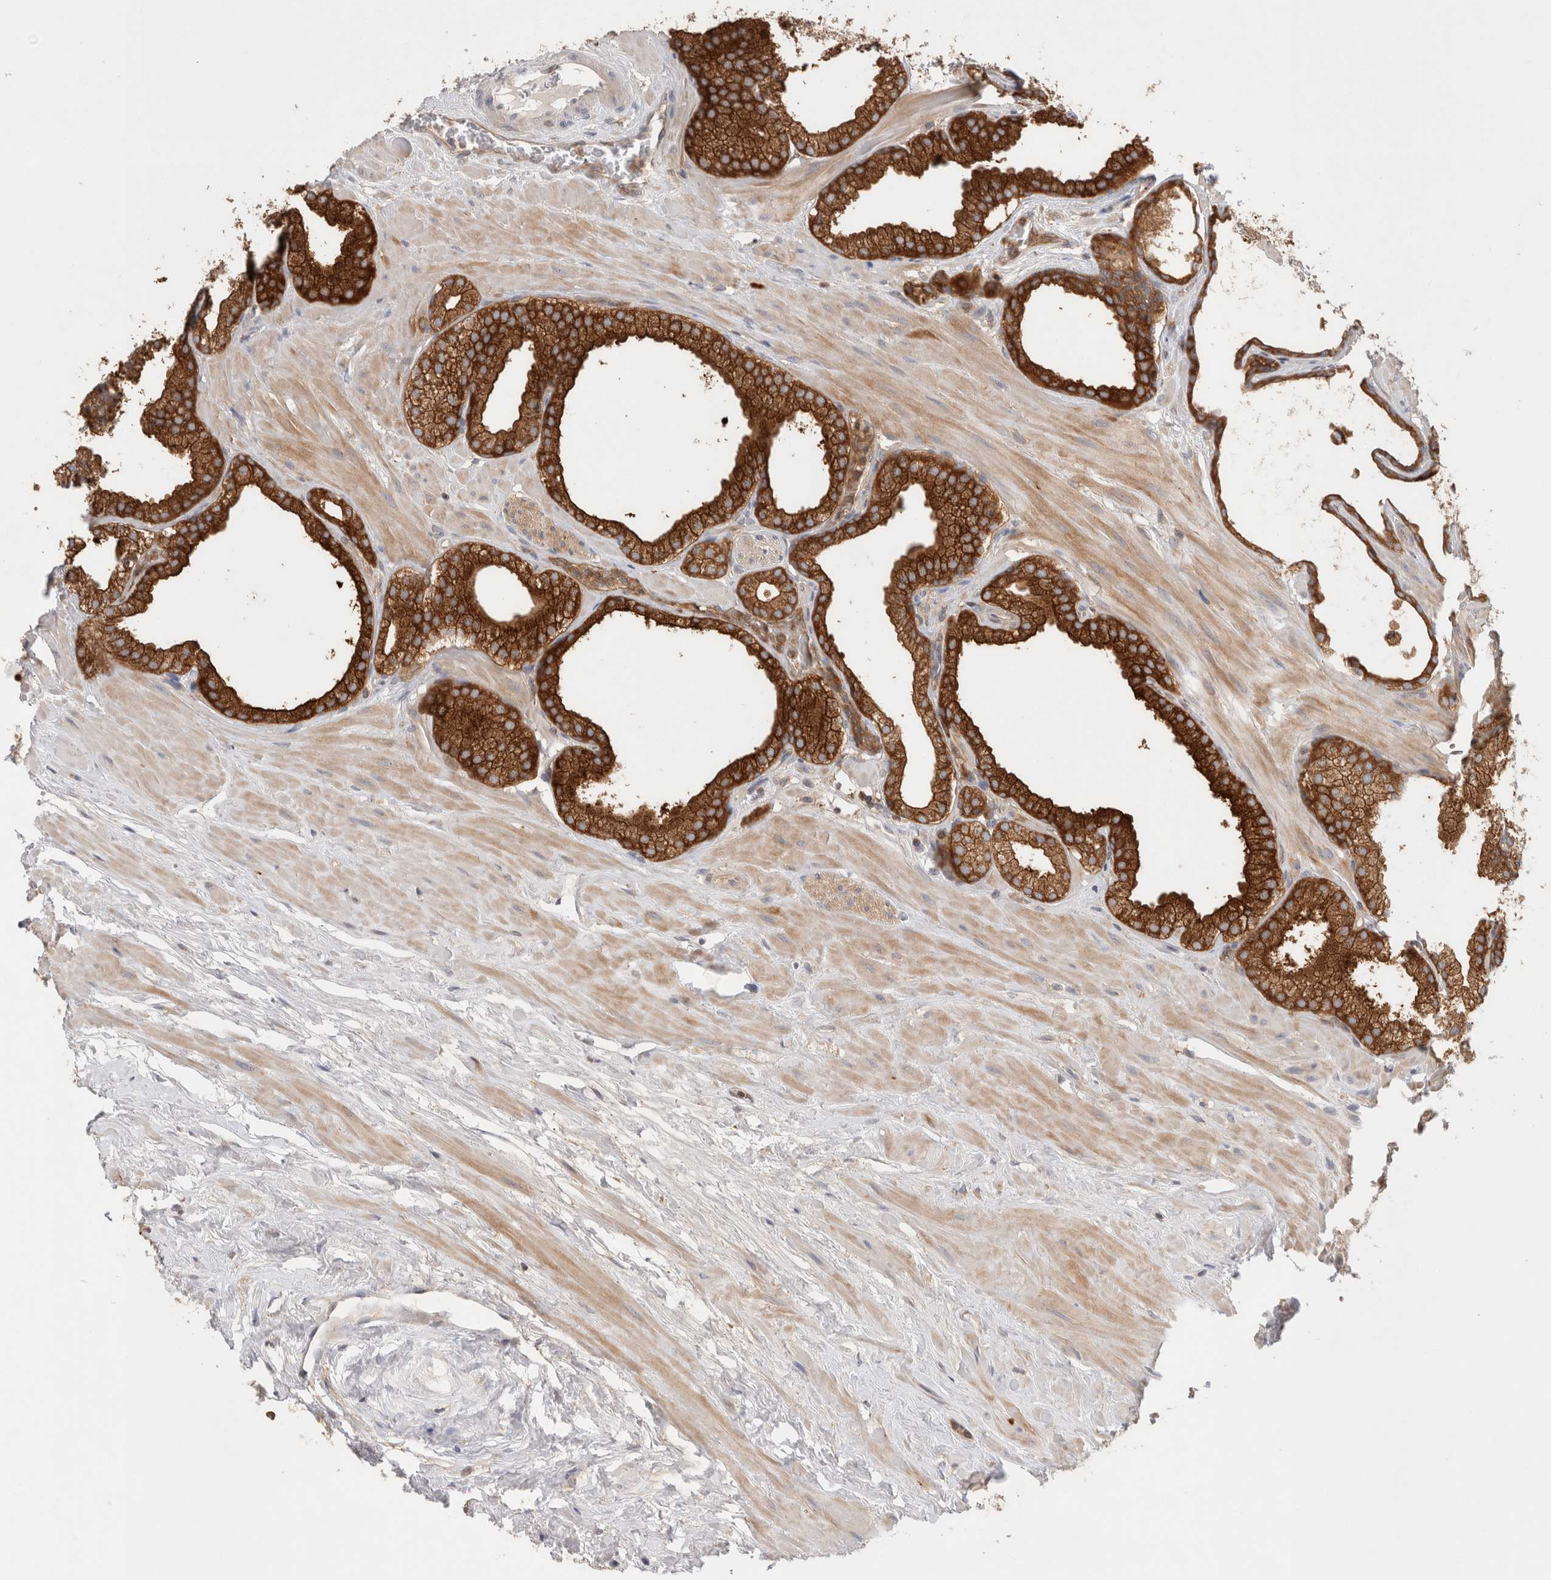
{"staining": {"intensity": "strong", "quantity": ">75%", "location": "cytoplasmic/membranous"}, "tissue": "prostate", "cell_type": "Glandular cells", "image_type": "normal", "snomed": [{"axis": "morphology", "description": "Normal tissue, NOS"}, {"axis": "morphology", "description": "Urothelial carcinoma, Low grade"}, {"axis": "topography", "description": "Urinary bladder"}, {"axis": "topography", "description": "Prostate"}], "caption": "Prostate was stained to show a protein in brown. There is high levels of strong cytoplasmic/membranous expression in about >75% of glandular cells.", "gene": "KLHL14", "patient": {"sex": "male", "age": 60}}